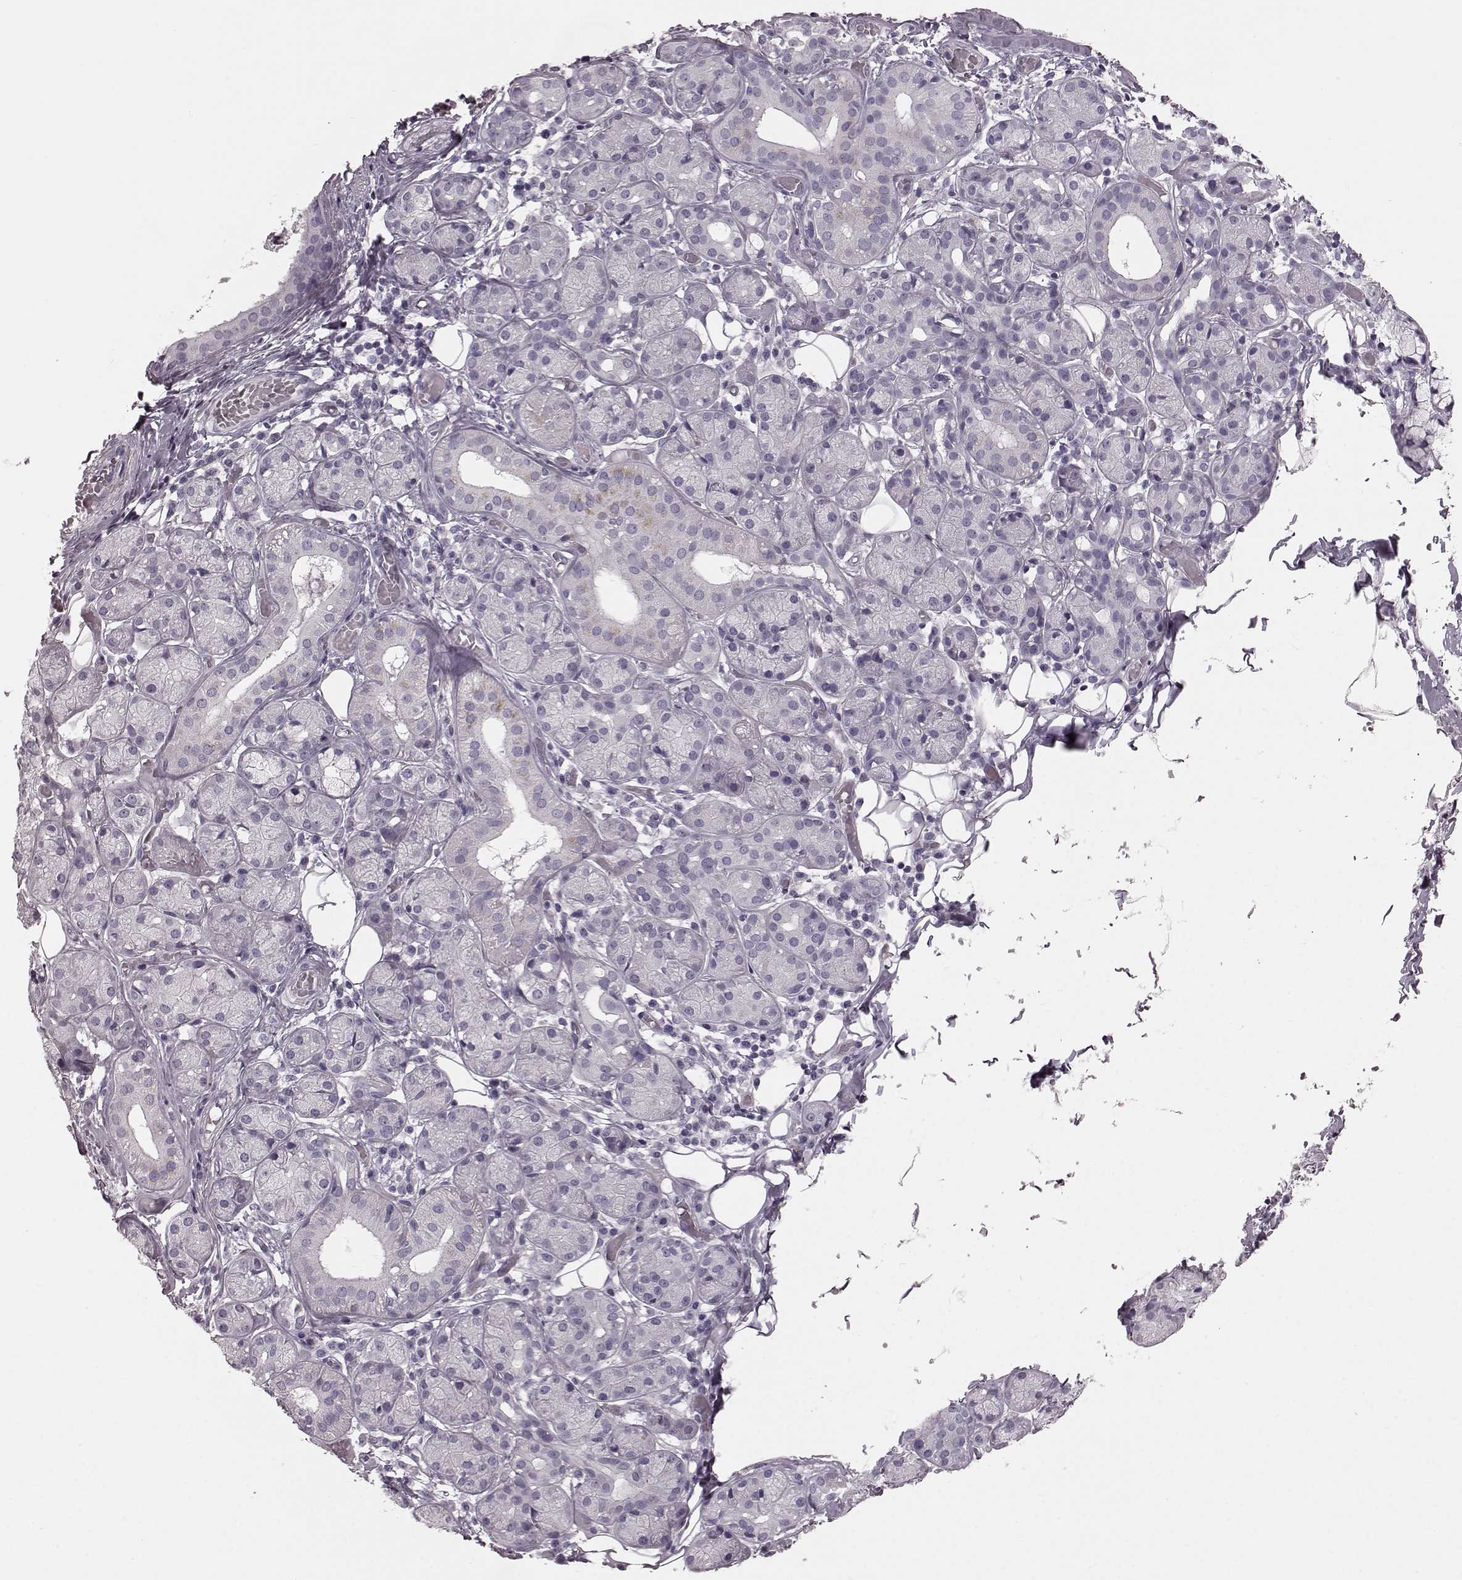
{"staining": {"intensity": "negative", "quantity": "none", "location": "none"}, "tissue": "salivary gland", "cell_type": "Glandular cells", "image_type": "normal", "snomed": [{"axis": "morphology", "description": "Normal tissue, NOS"}, {"axis": "topography", "description": "Salivary gland"}, {"axis": "topography", "description": "Peripheral nerve tissue"}], "caption": "IHC histopathology image of unremarkable salivary gland stained for a protein (brown), which reveals no expression in glandular cells.", "gene": "CRYBA2", "patient": {"sex": "male", "age": 71}}